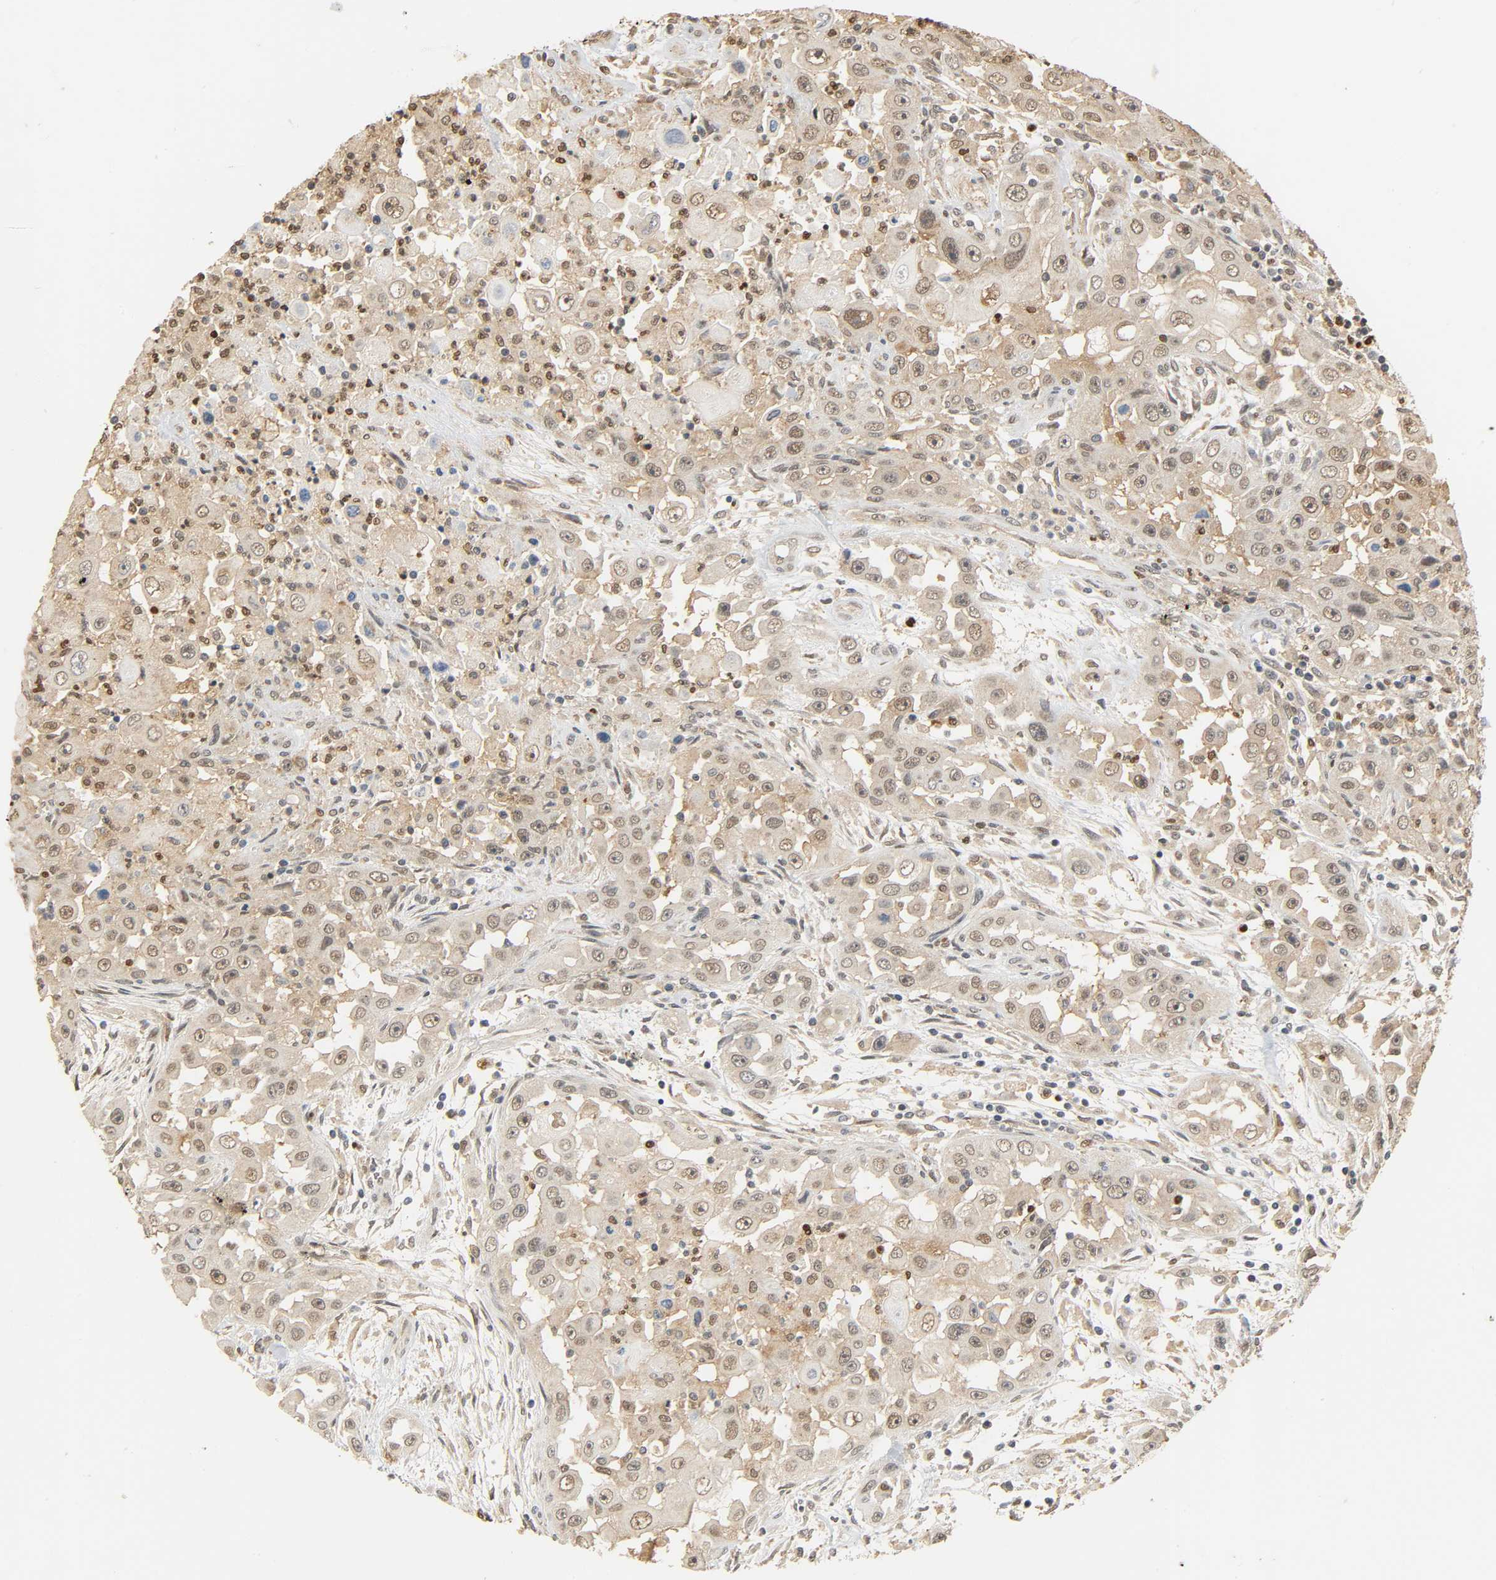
{"staining": {"intensity": "weak", "quantity": "25%-75%", "location": "cytoplasmic/membranous,nuclear"}, "tissue": "head and neck cancer", "cell_type": "Tumor cells", "image_type": "cancer", "snomed": [{"axis": "morphology", "description": "Carcinoma, NOS"}, {"axis": "topography", "description": "Head-Neck"}], "caption": "Head and neck cancer tissue displays weak cytoplasmic/membranous and nuclear staining in about 25%-75% of tumor cells, visualized by immunohistochemistry.", "gene": "ZFPM2", "patient": {"sex": "male", "age": 87}}